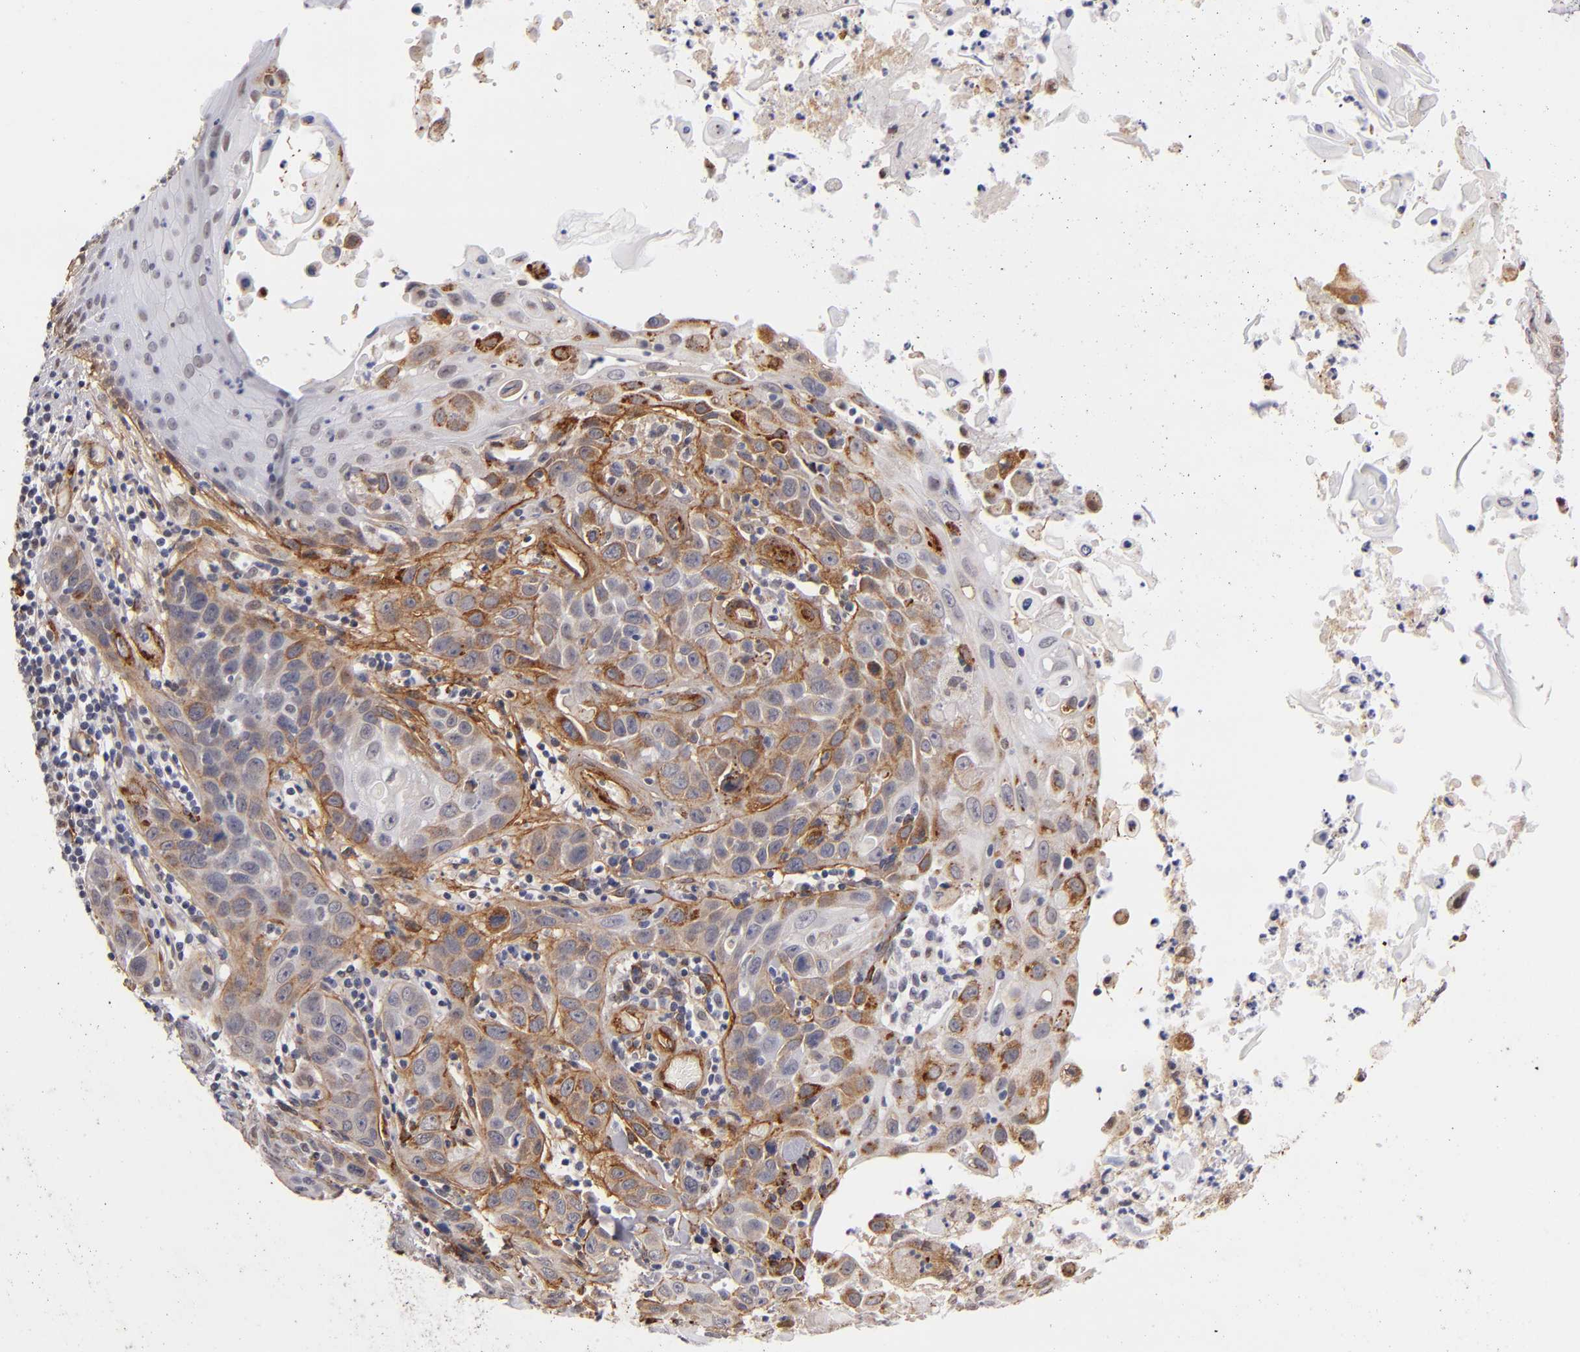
{"staining": {"intensity": "moderate", "quantity": "<25%", "location": "cytoplasmic/membranous"}, "tissue": "skin cancer", "cell_type": "Tumor cells", "image_type": "cancer", "snomed": [{"axis": "morphology", "description": "Squamous cell carcinoma, NOS"}, {"axis": "topography", "description": "Skin"}], "caption": "Tumor cells show low levels of moderate cytoplasmic/membranous staining in approximately <25% of cells in skin cancer (squamous cell carcinoma). (IHC, brightfield microscopy, high magnification).", "gene": "LAMC1", "patient": {"sex": "male", "age": 84}}